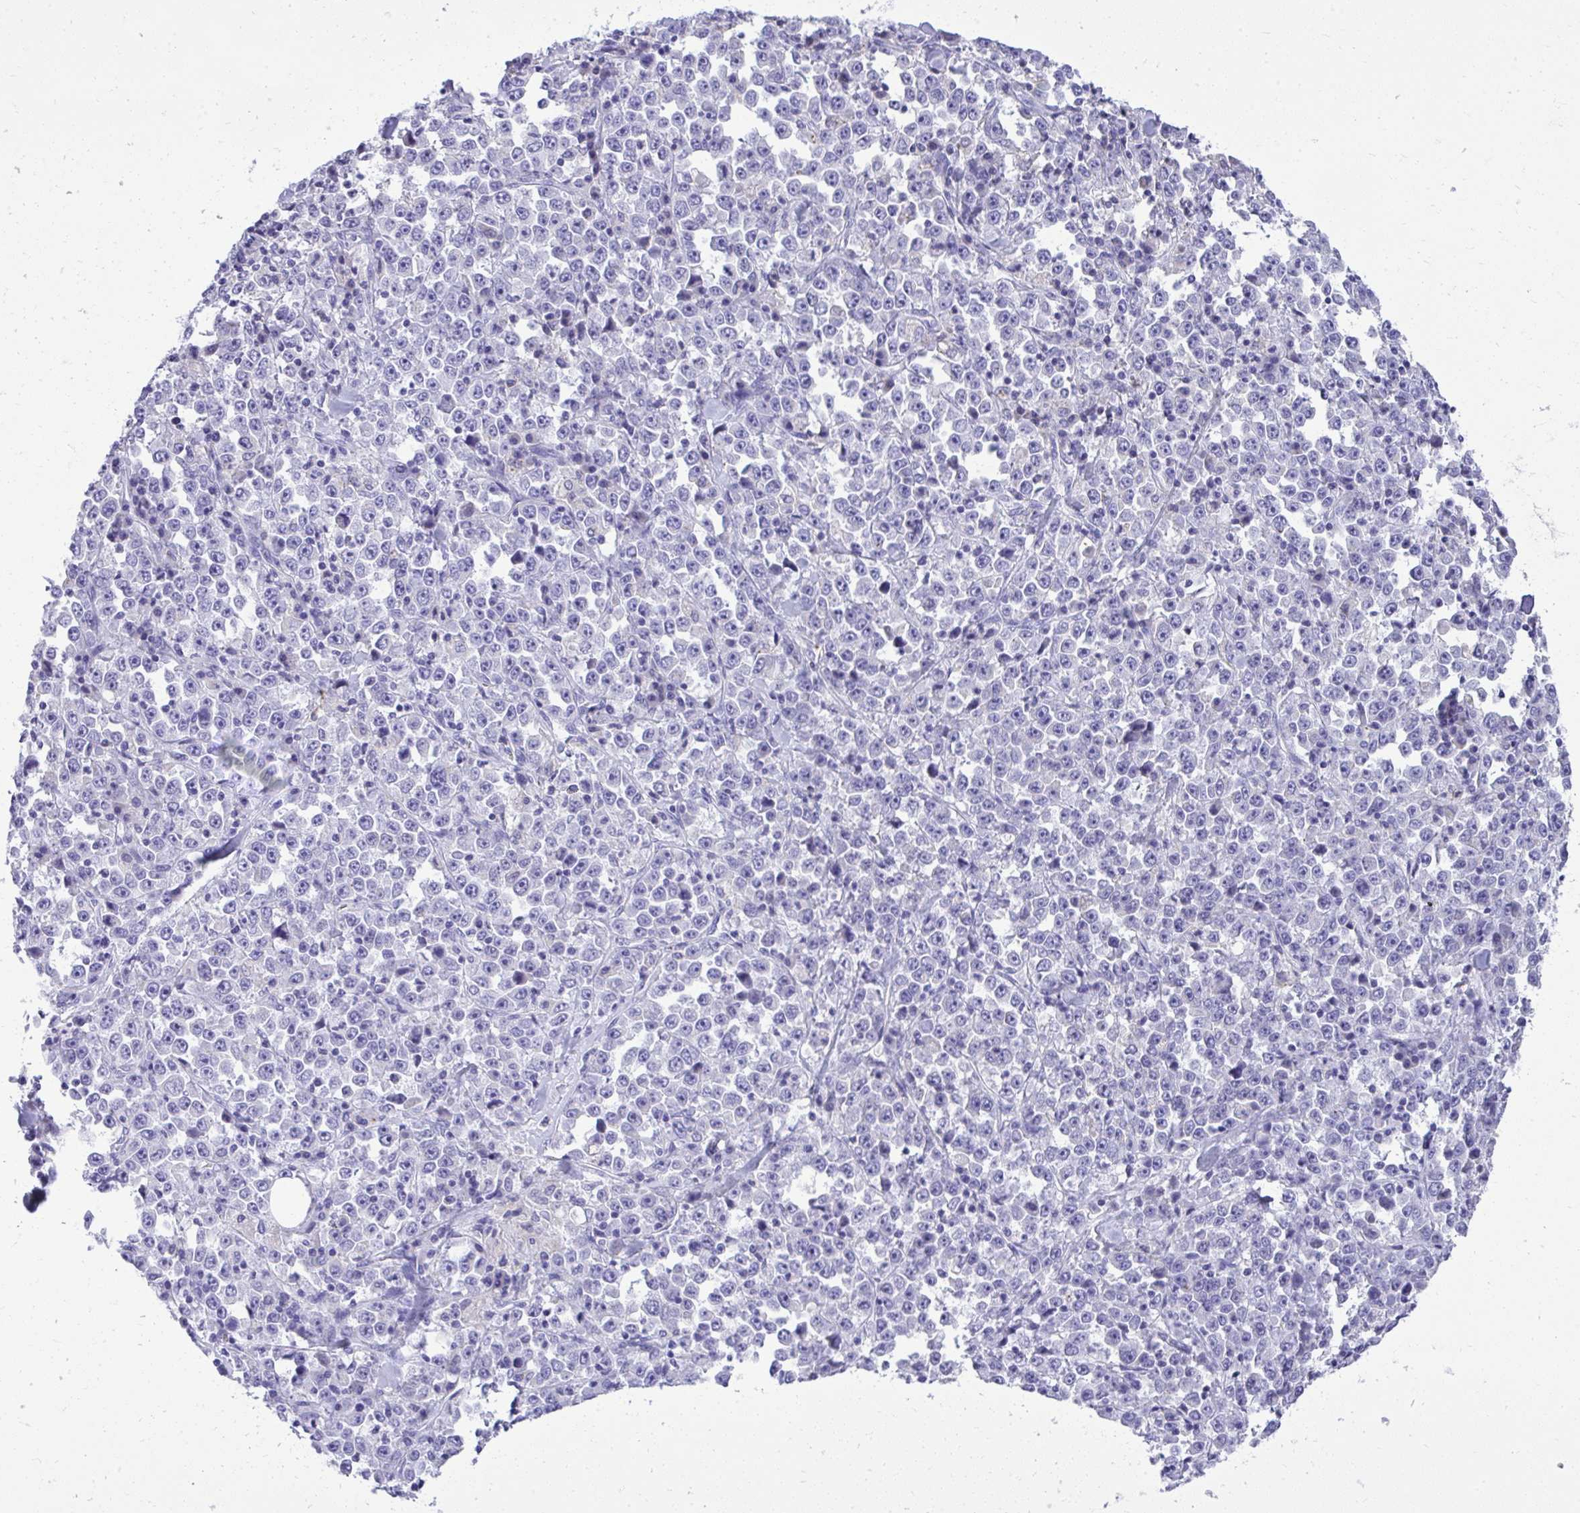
{"staining": {"intensity": "negative", "quantity": "none", "location": "none"}, "tissue": "stomach cancer", "cell_type": "Tumor cells", "image_type": "cancer", "snomed": [{"axis": "morphology", "description": "Normal tissue, NOS"}, {"axis": "morphology", "description": "Adenocarcinoma, NOS"}, {"axis": "topography", "description": "Stomach, upper"}, {"axis": "topography", "description": "Stomach"}], "caption": "An IHC micrograph of stomach cancer is shown. There is no staining in tumor cells of stomach cancer.", "gene": "ST6GALNAC3", "patient": {"sex": "male", "age": 59}}